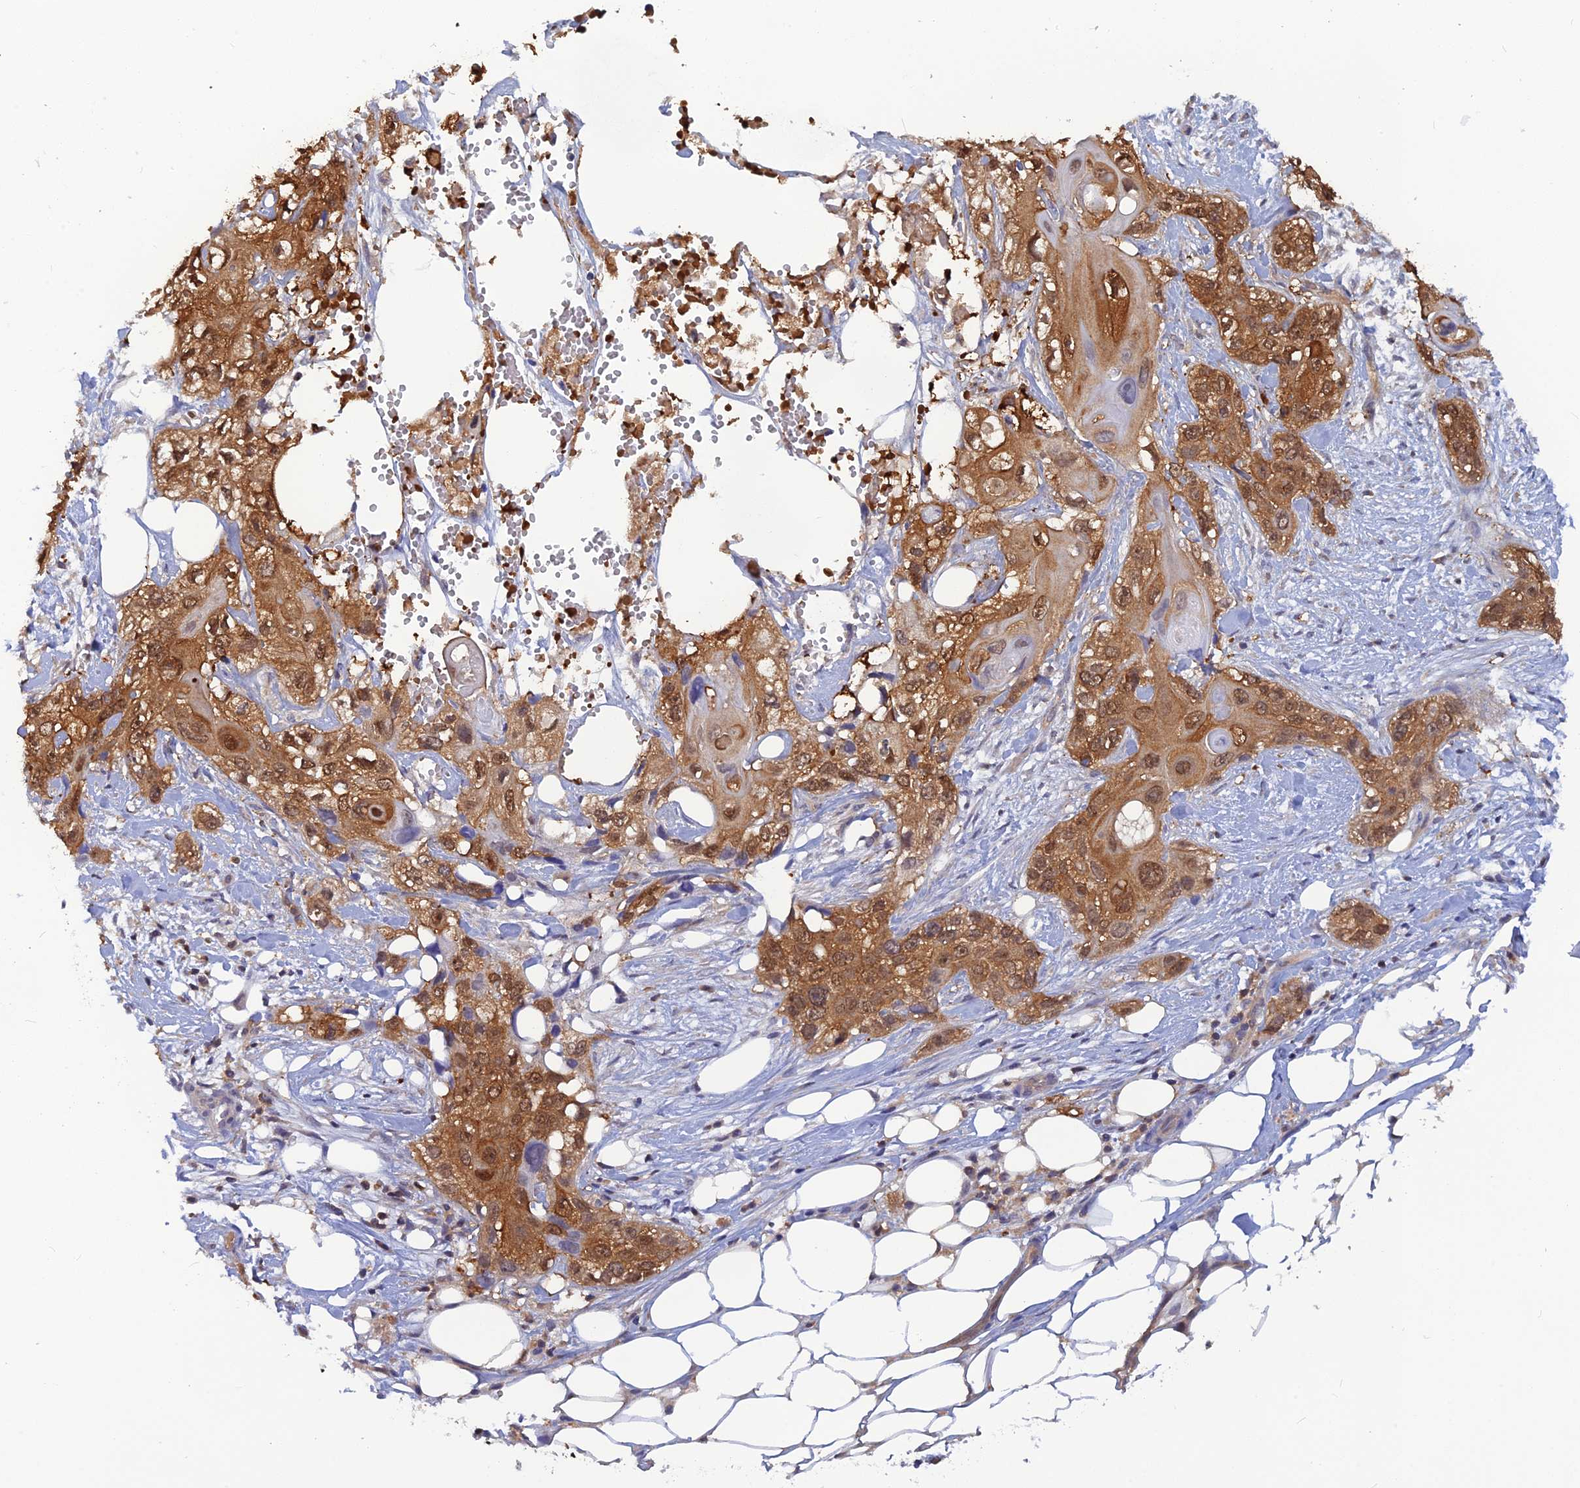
{"staining": {"intensity": "moderate", "quantity": ">75%", "location": "cytoplasmic/membranous,nuclear"}, "tissue": "skin cancer", "cell_type": "Tumor cells", "image_type": "cancer", "snomed": [{"axis": "morphology", "description": "Normal tissue, NOS"}, {"axis": "morphology", "description": "Squamous cell carcinoma, NOS"}, {"axis": "topography", "description": "Skin"}], "caption": "Squamous cell carcinoma (skin) stained for a protein (brown) displays moderate cytoplasmic/membranous and nuclear positive expression in approximately >75% of tumor cells.", "gene": "HINT1", "patient": {"sex": "male", "age": 72}}